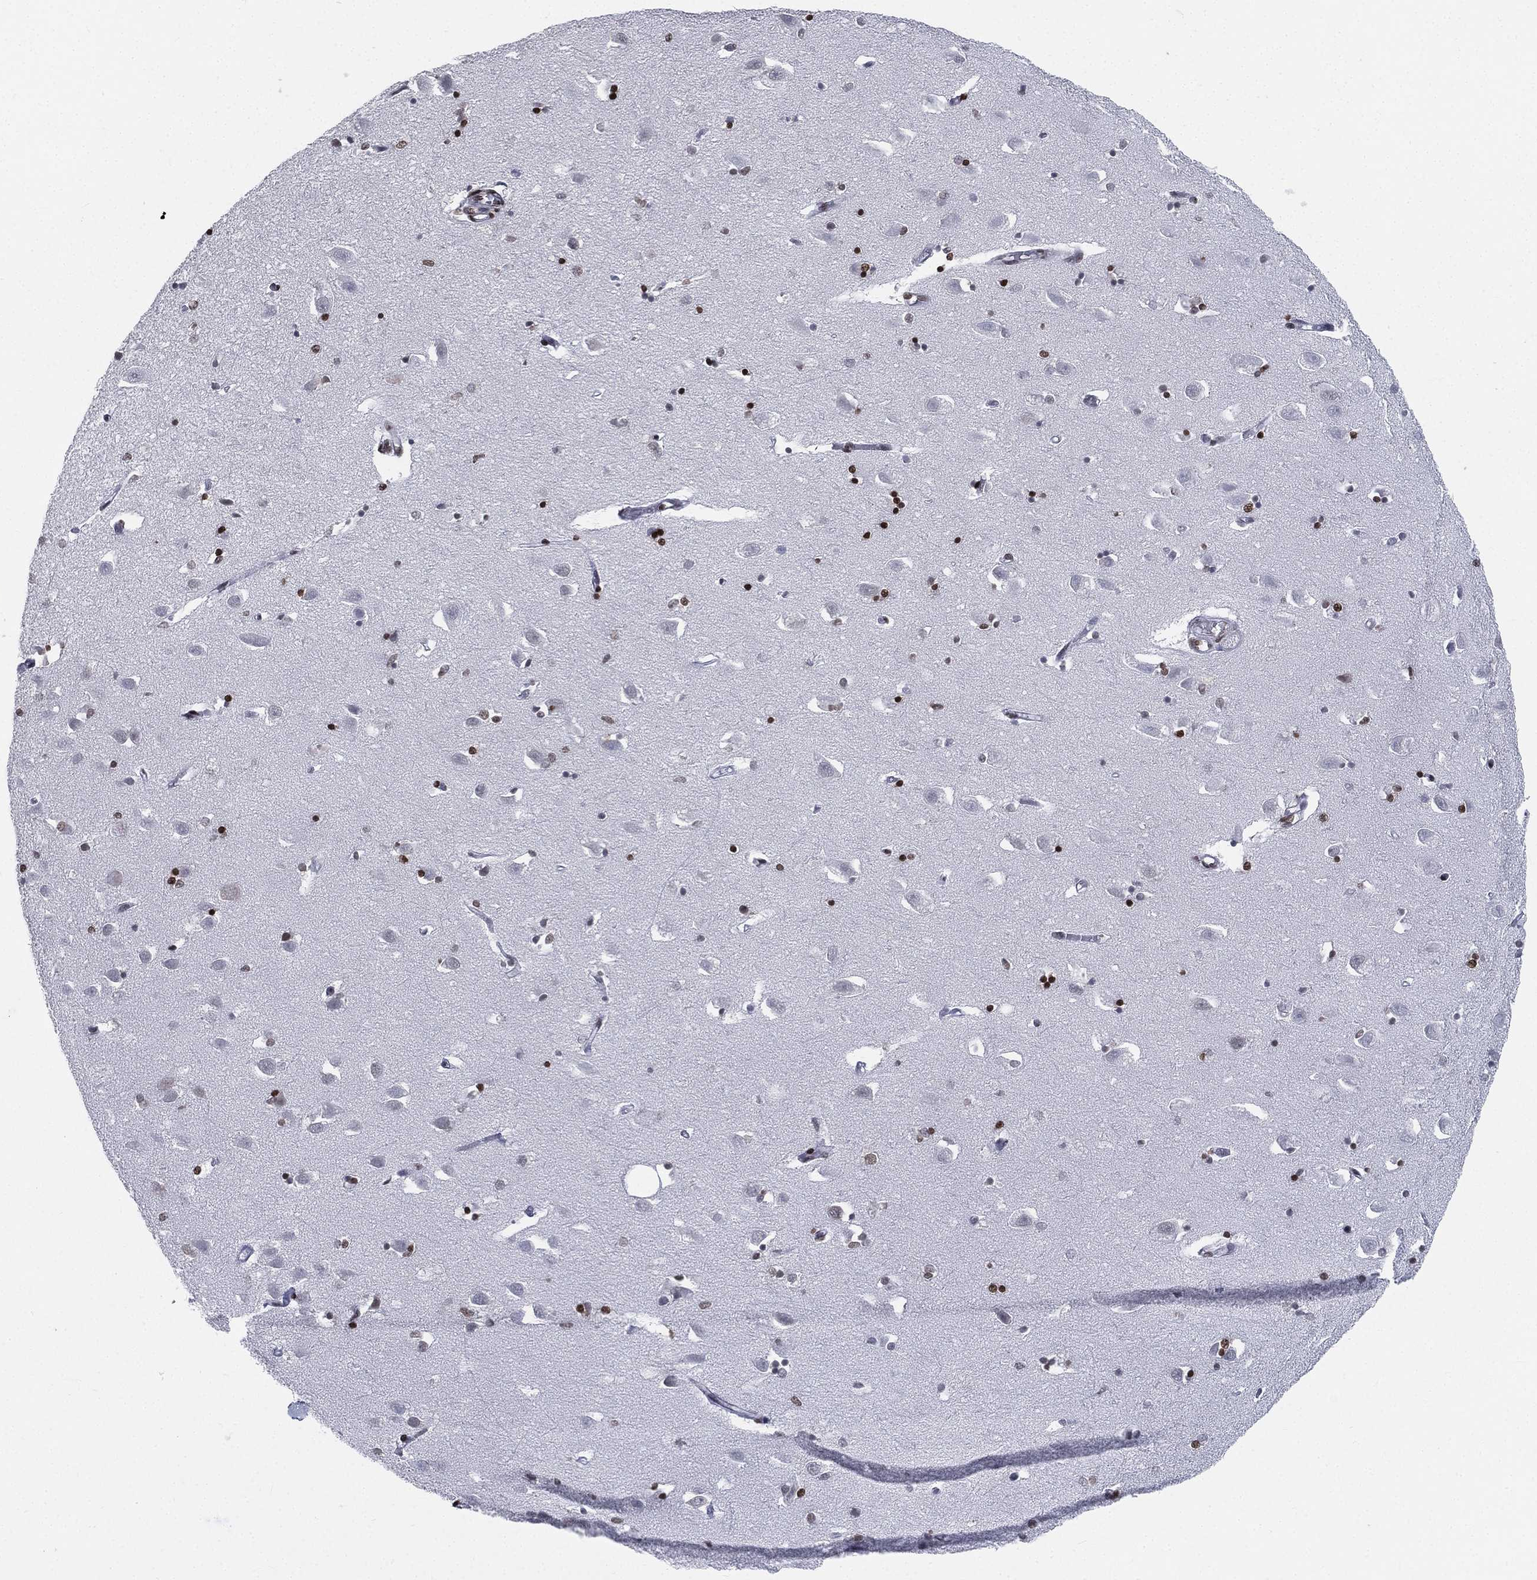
{"staining": {"intensity": "strong", "quantity": "25%-75%", "location": "nuclear"}, "tissue": "hippocampus", "cell_type": "Glial cells", "image_type": "normal", "snomed": [{"axis": "morphology", "description": "Normal tissue, NOS"}, {"axis": "topography", "description": "Lateral ventricle wall"}, {"axis": "topography", "description": "Hippocampus"}], "caption": "High-magnification brightfield microscopy of normal hippocampus stained with DAB (3,3'-diaminobenzidine) (brown) and counterstained with hematoxylin (blue). glial cells exhibit strong nuclear positivity is identified in approximately25%-75% of cells.", "gene": "FUBP3", "patient": {"sex": "female", "age": 63}}